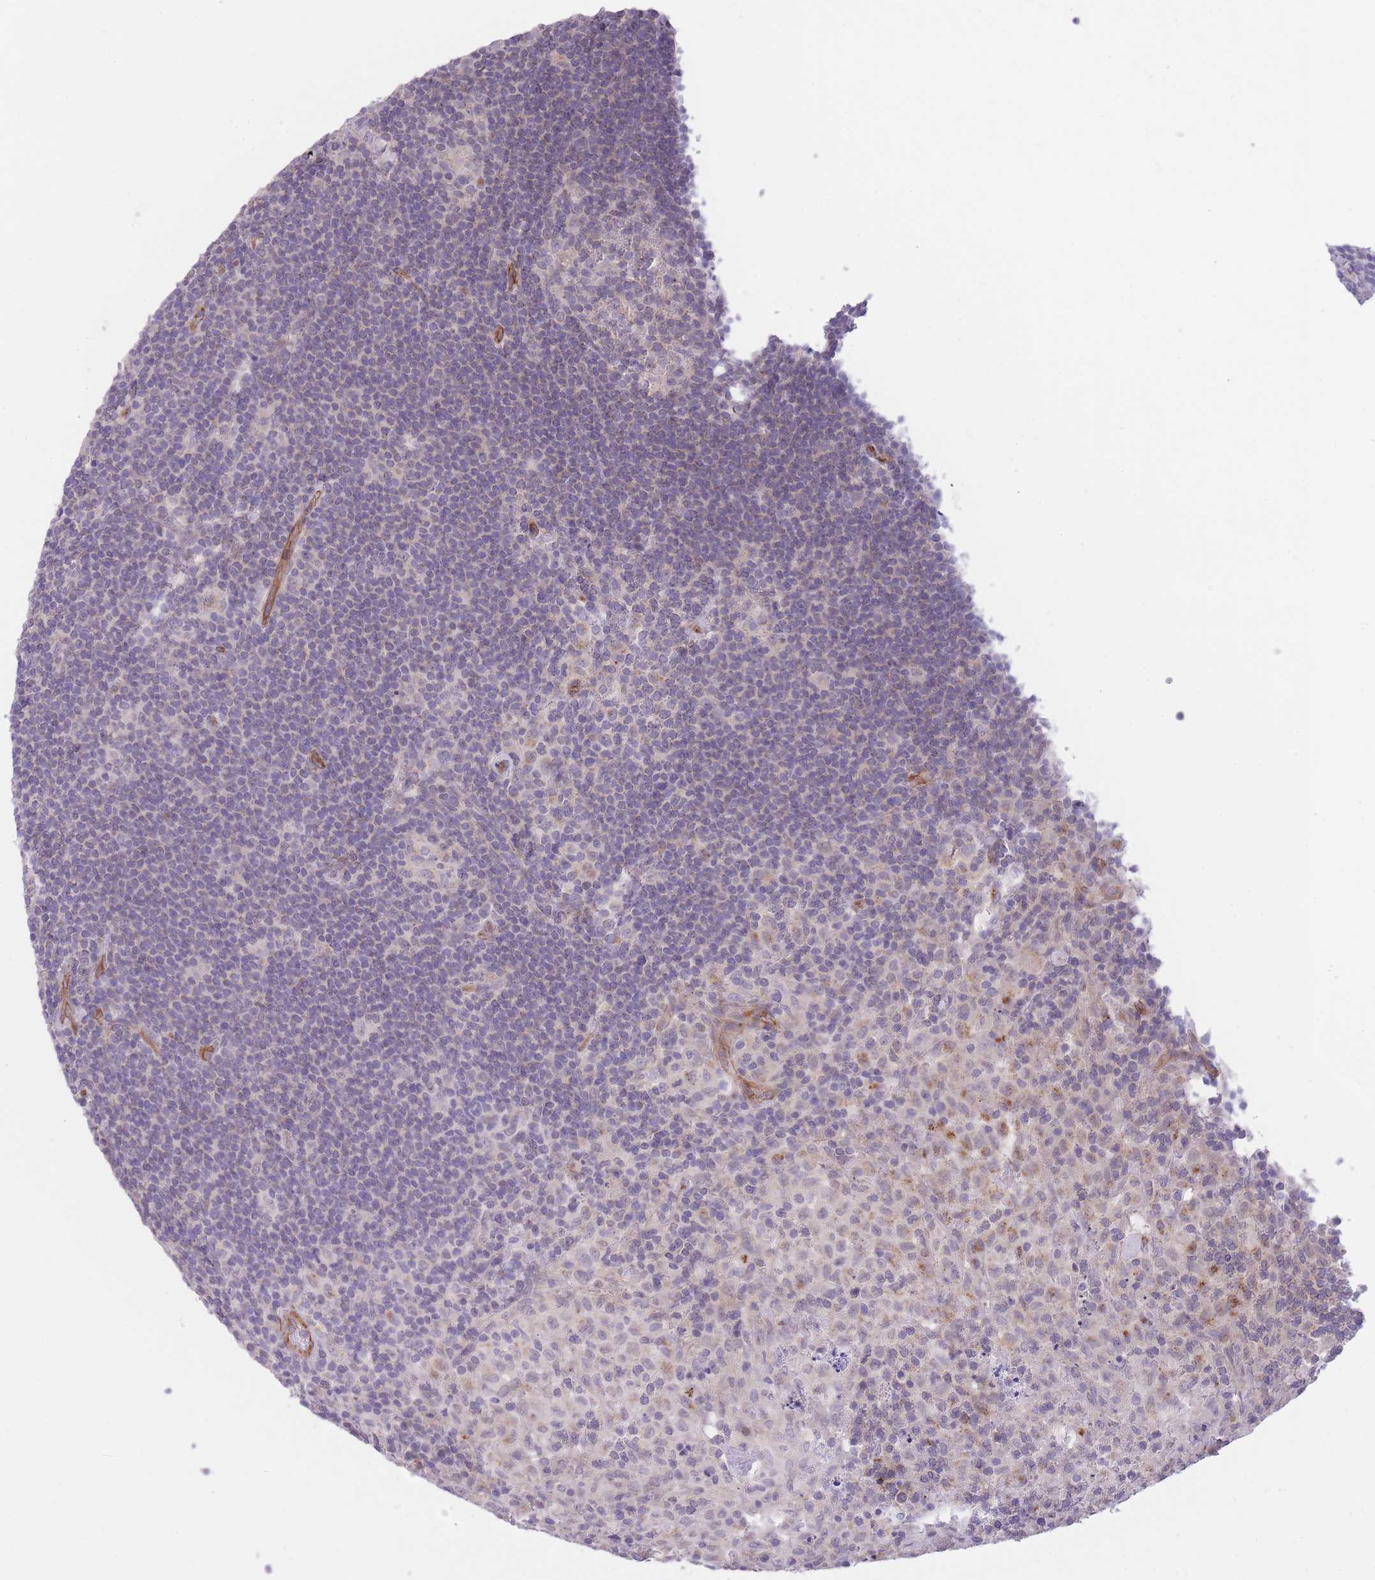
{"staining": {"intensity": "negative", "quantity": "none", "location": "none"}, "tissue": "lymphoma", "cell_type": "Tumor cells", "image_type": "cancer", "snomed": [{"axis": "morphology", "description": "Hodgkin's disease, NOS"}, {"axis": "topography", "description": "Lymph node"}], "caption": "Hodgkin's disease stained for a protein using IHC displays no staining tumor cells.", "gene": "QTRT1", "patient": {"sex": "female", "age": 57}}